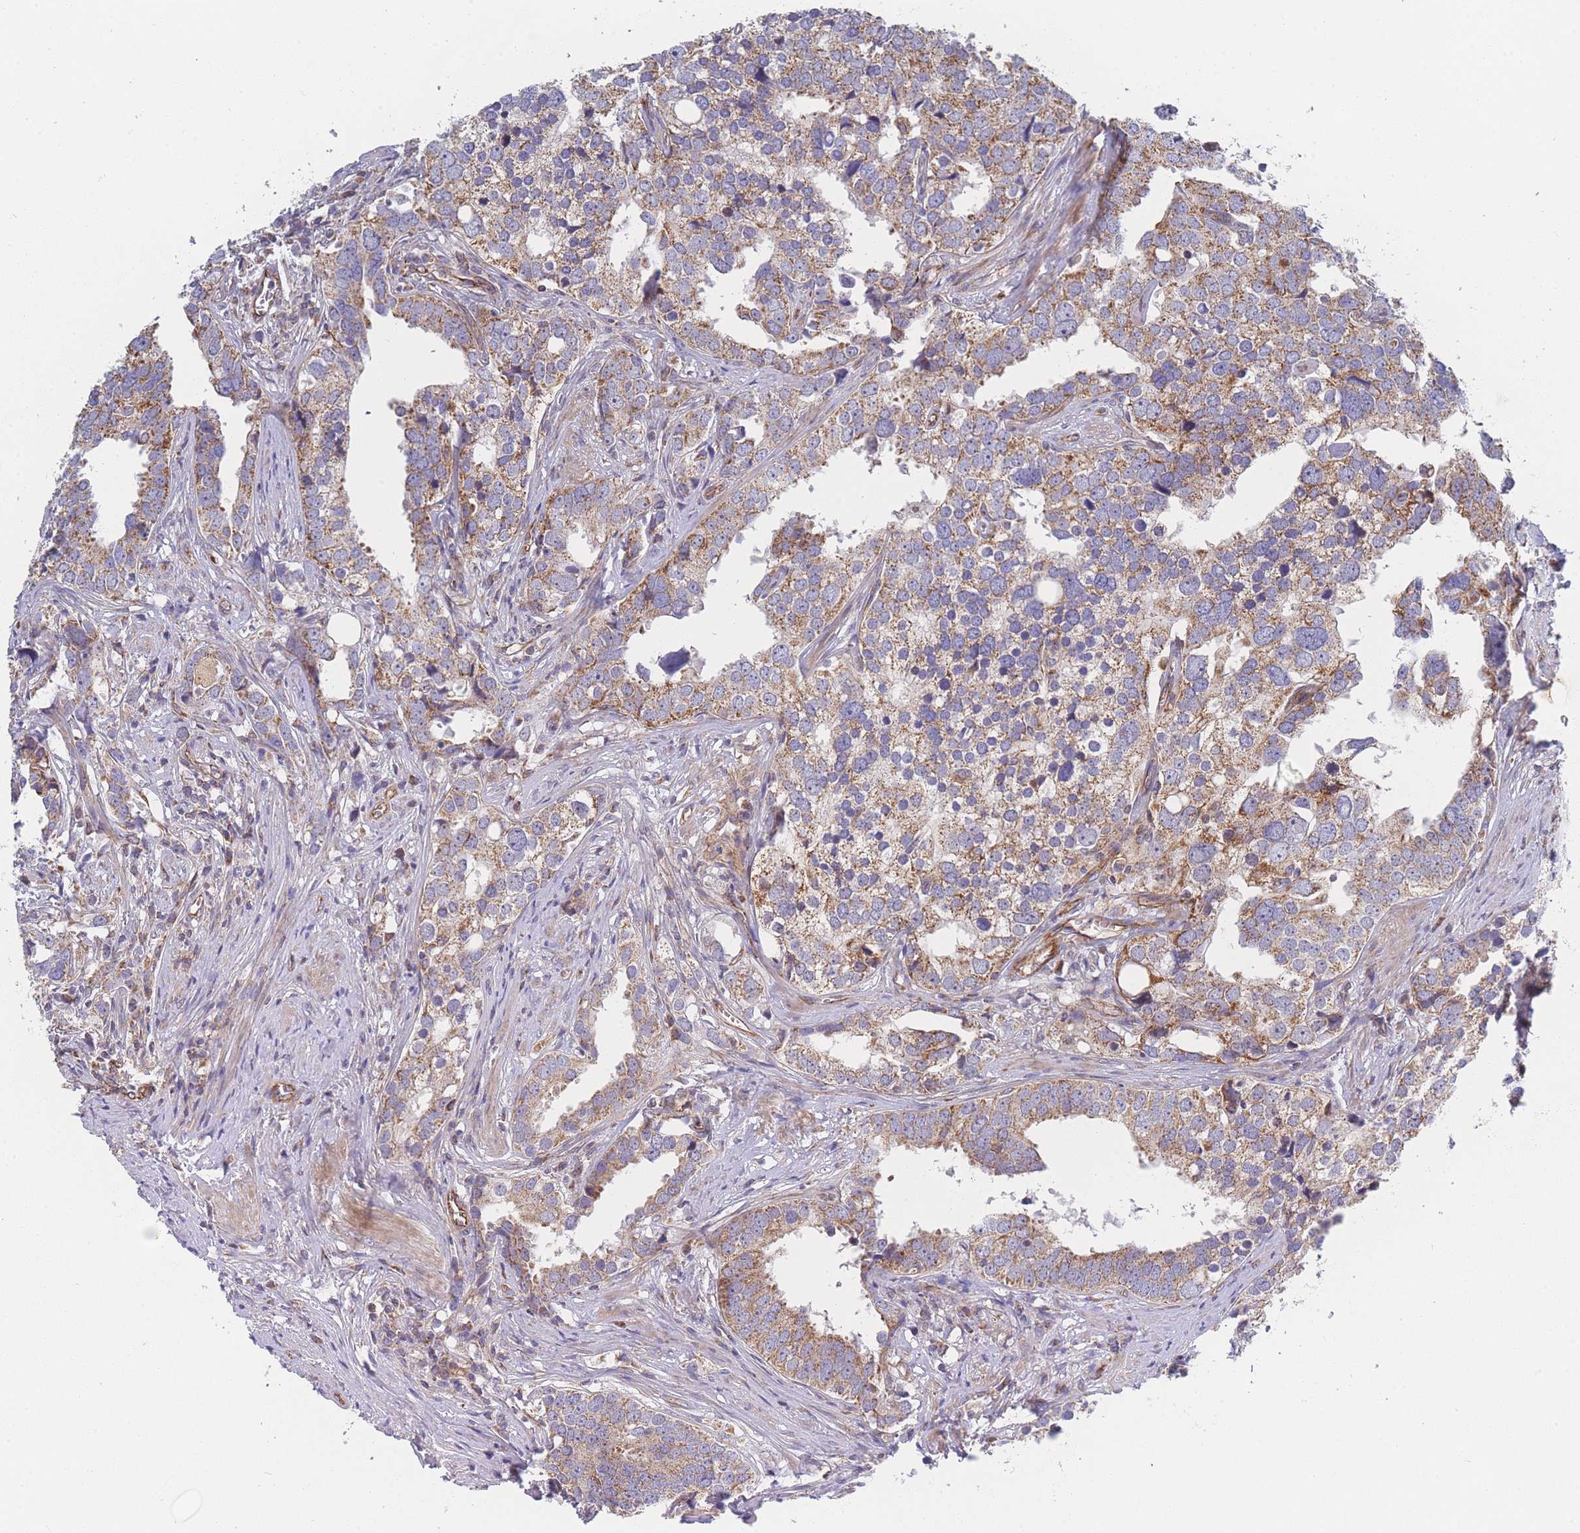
{"staining": {"intensity": "moderate", "quantity": ">75%", "location": "cytoplasmic/membranous"}, "tissue": "prostate cancer", "cell_type": "Tumor cells", "image_type": "cancer", "snomed": [{"axis": "morphology", "description": "Adenocarcinoma, High grade"}, {"axis": "topography", "description": "Prostate"}], "caption": "About >75% of tumor cells in prostate cancer (high-grade adenocarcinoma) exhibit moderate cytoplasmic/membranous protein positivity as visualized by brown immunohistochemical staining.", "gene": "MTRES1", "patient": {"sex": "male", "age": 71}}